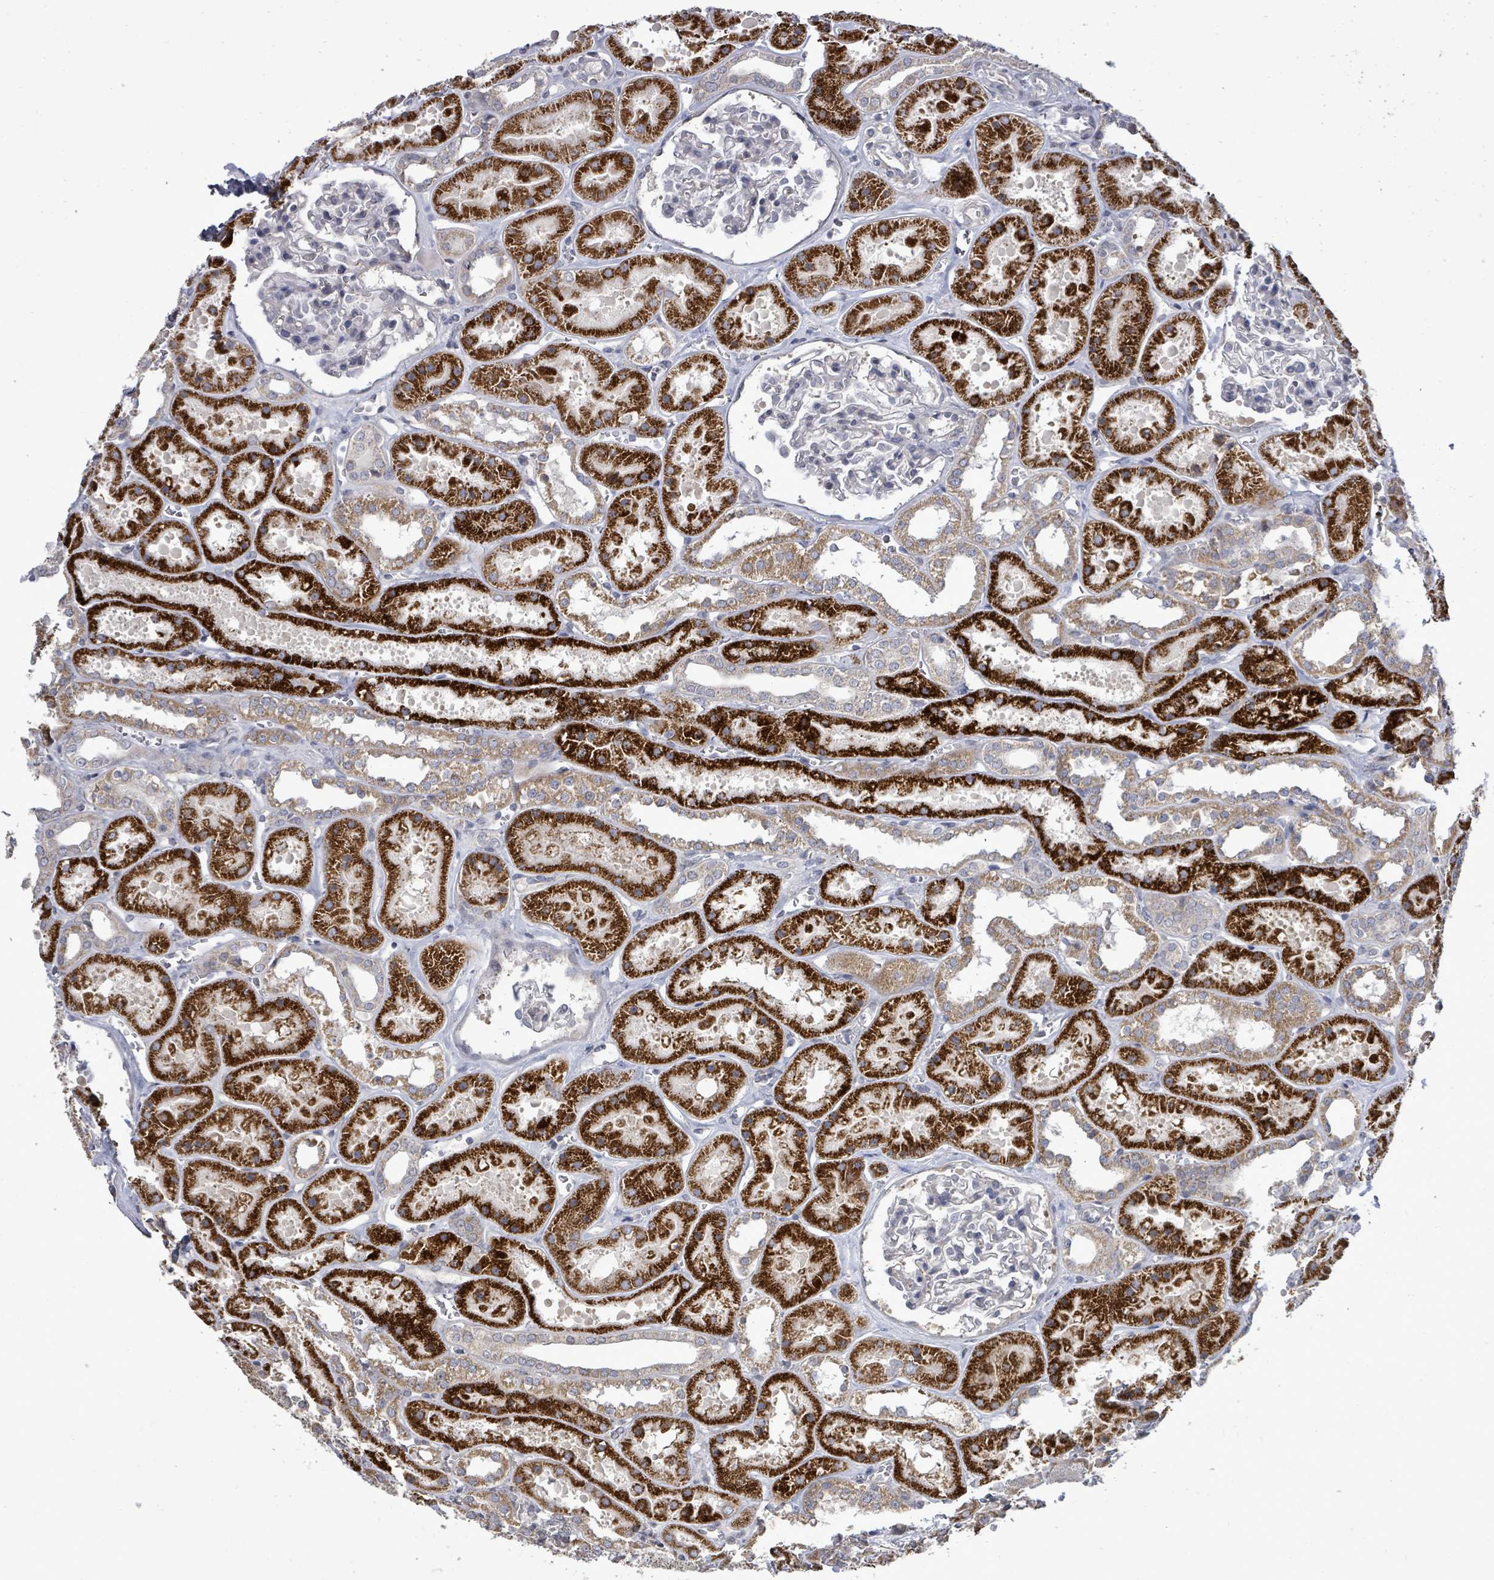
{"staining": {"intensity": "negative", "quantity": "none", "location": "none"}, "tissue": "kidney", "cell_type": "Cells in glomeruli", "image_type": "normal", "snomed": [{"axis": "morphology", "description": "Normal tissue, NOS"}, {"axis": "topography", "description": "Kidney"}], "caption": "Immunohistochemistry (IHC) of unremarkable kidney displays no staining in cells in glomeruli.", "gene": "POMGNT2", "patient": {"sex": "female", "age": 41}}